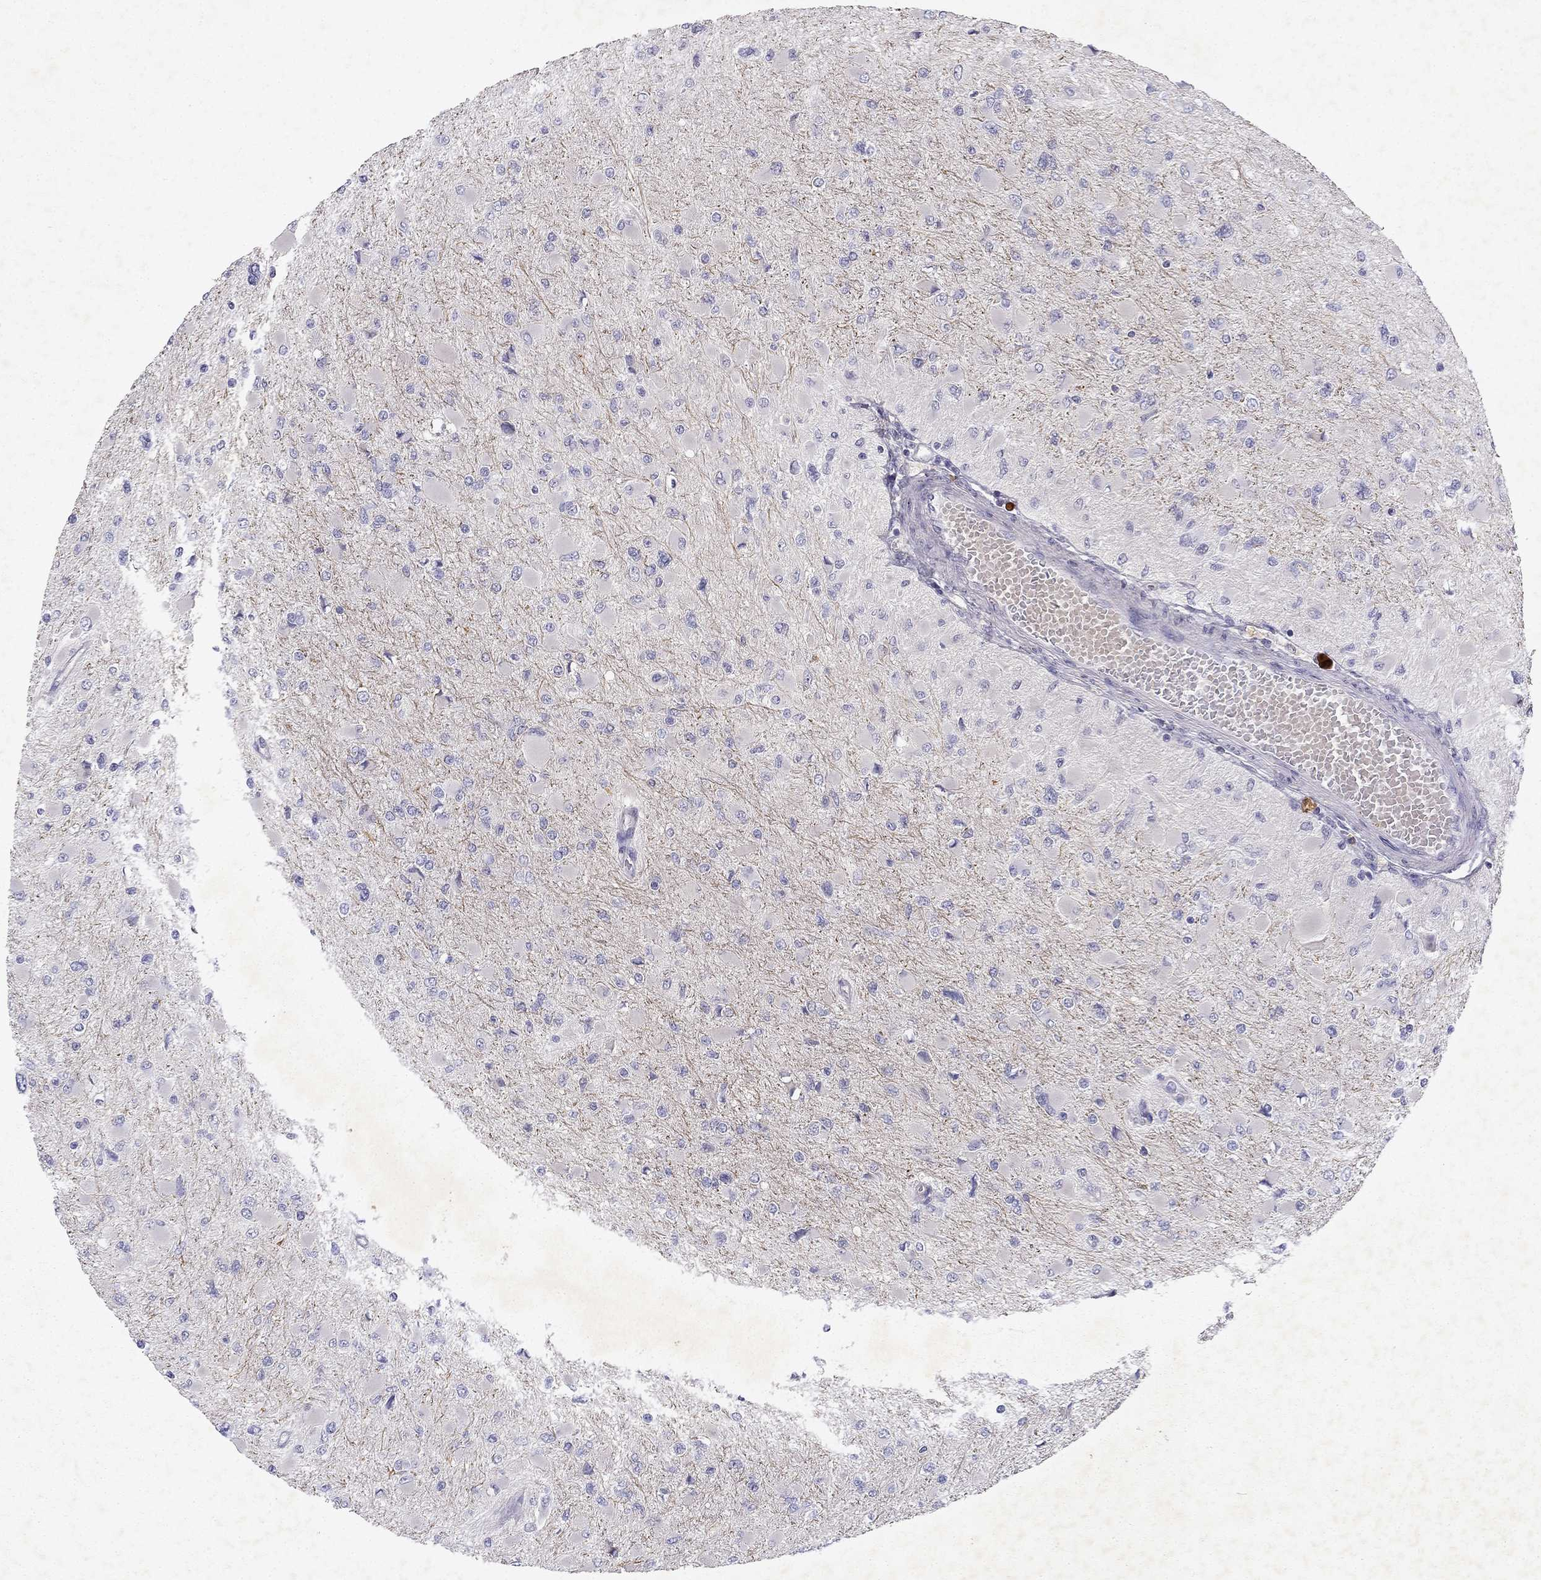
{"staining": {"intensity": "negative", "quantity": "none", "location": "none"}, "tissue": "glioma", "cell_type": "Tumor cells", "image_type": "cancer", "snomed": [{"axis": "morphology", "description": "Glioma, malignant, High grade"}, {"axis": "topography", "description": "Cerebral cortex"}], "caption": "Photomicrograph shows no protein expression in tumor cells of glioma tissue.", "gene": "SLC6A4", "patient": {"sex": "female", "age": 36}}